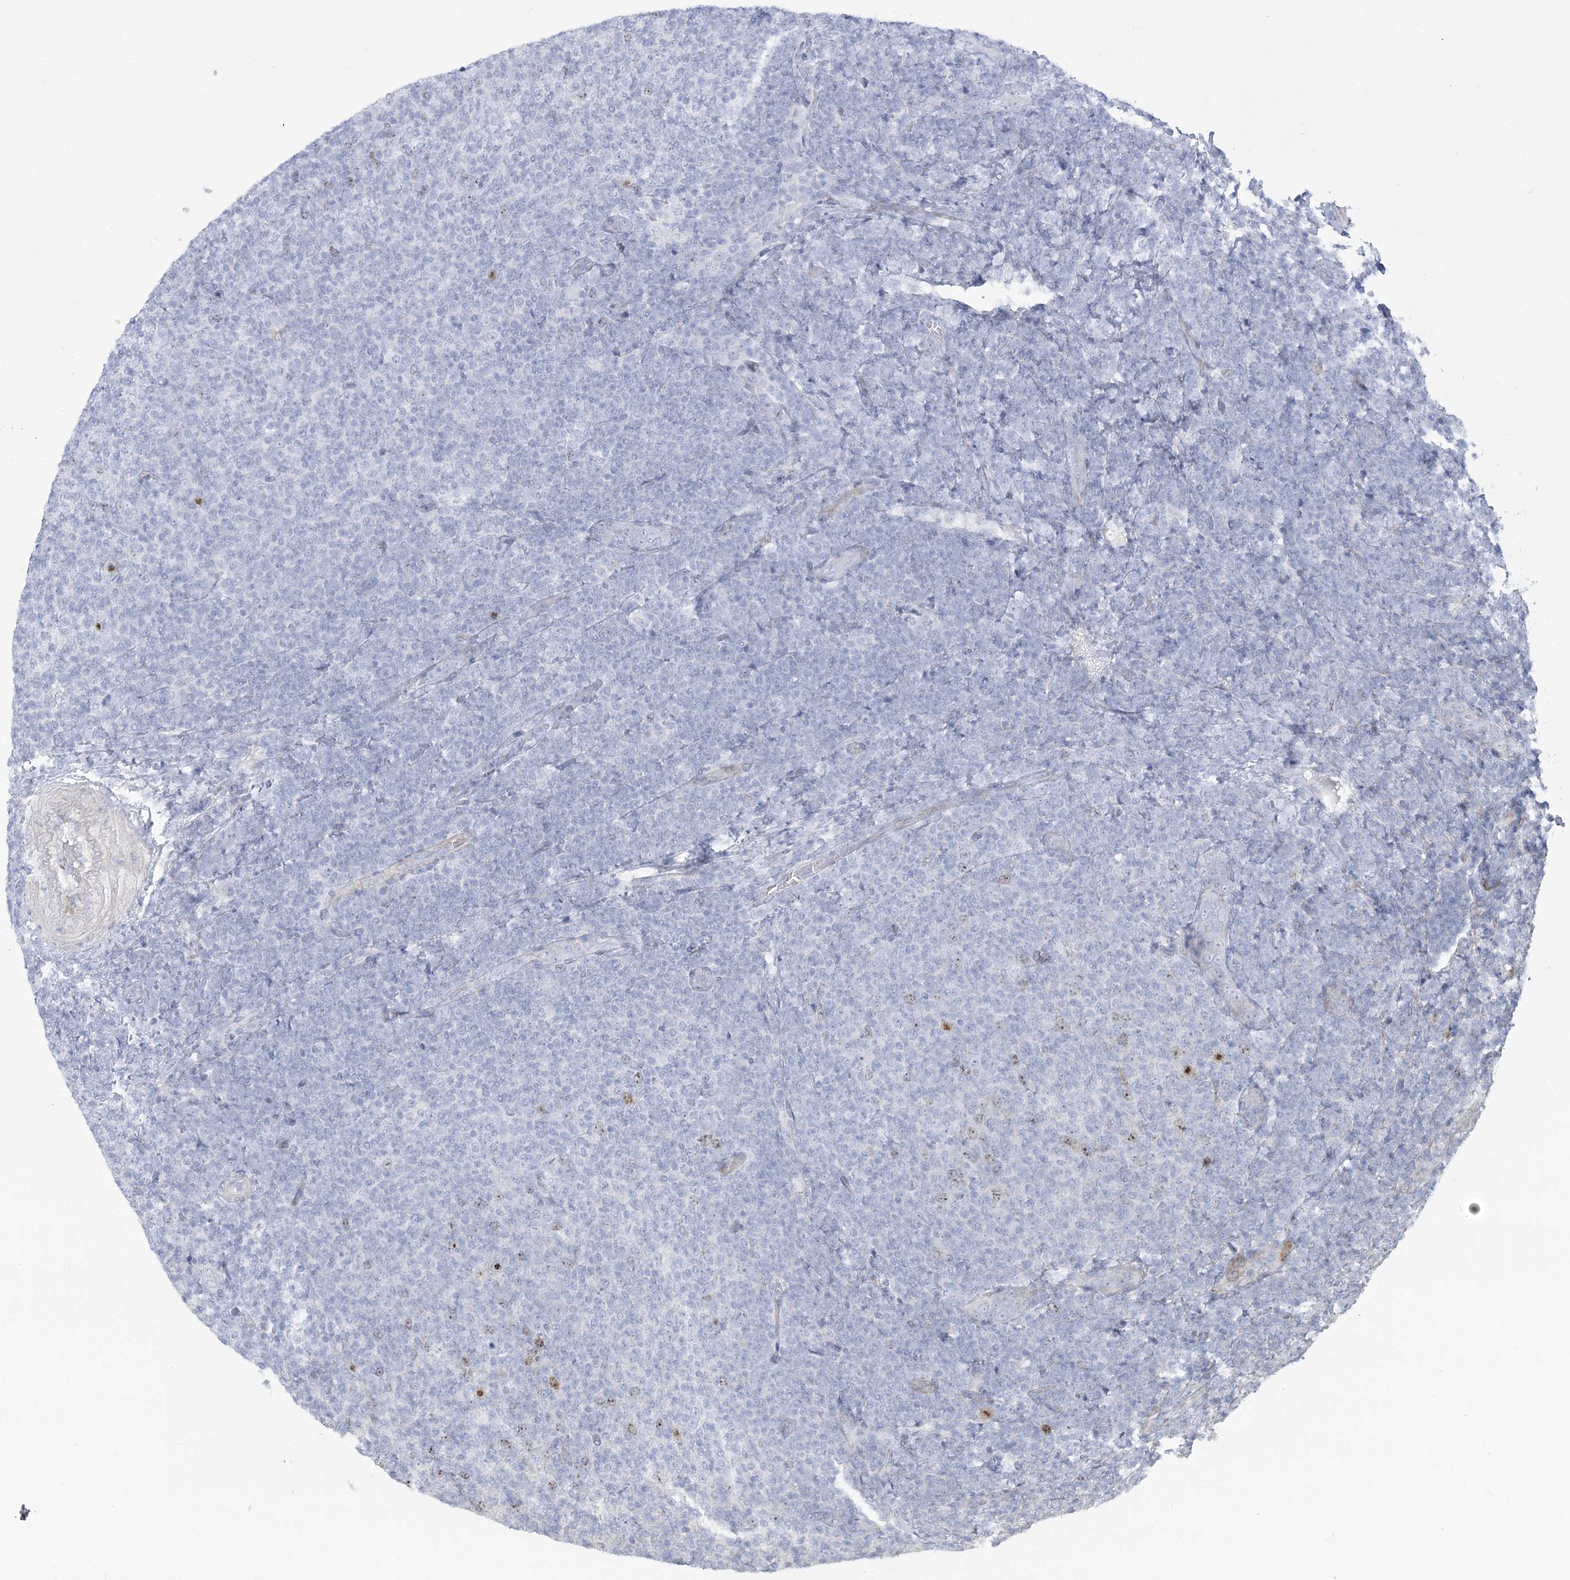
{"staining": {"intensity": "negative", "quantity": "none", "location": "none"}, "tissue": "lymphoma", "cell_type": "Tumor cells", "image_type": "cancer", "snomed": [{"axis": "morphology", "description": "Malignant lymphoma, non-Hodgkin's type, Low grade"}, {"axis": "topography", "description": "Lymph node"}], "caption": "High magnification brightfield microscopy of malignant lymphoma, non-Hodgkin's type (low-grade) stained with DAB (3,3'-diaminobenzidine) (brown) and counterstained with hematoxylin (blue): tumor cells show no significant expression.", "gene": "ABITRAM", "patient": {"sex": "male", "age": 66}}